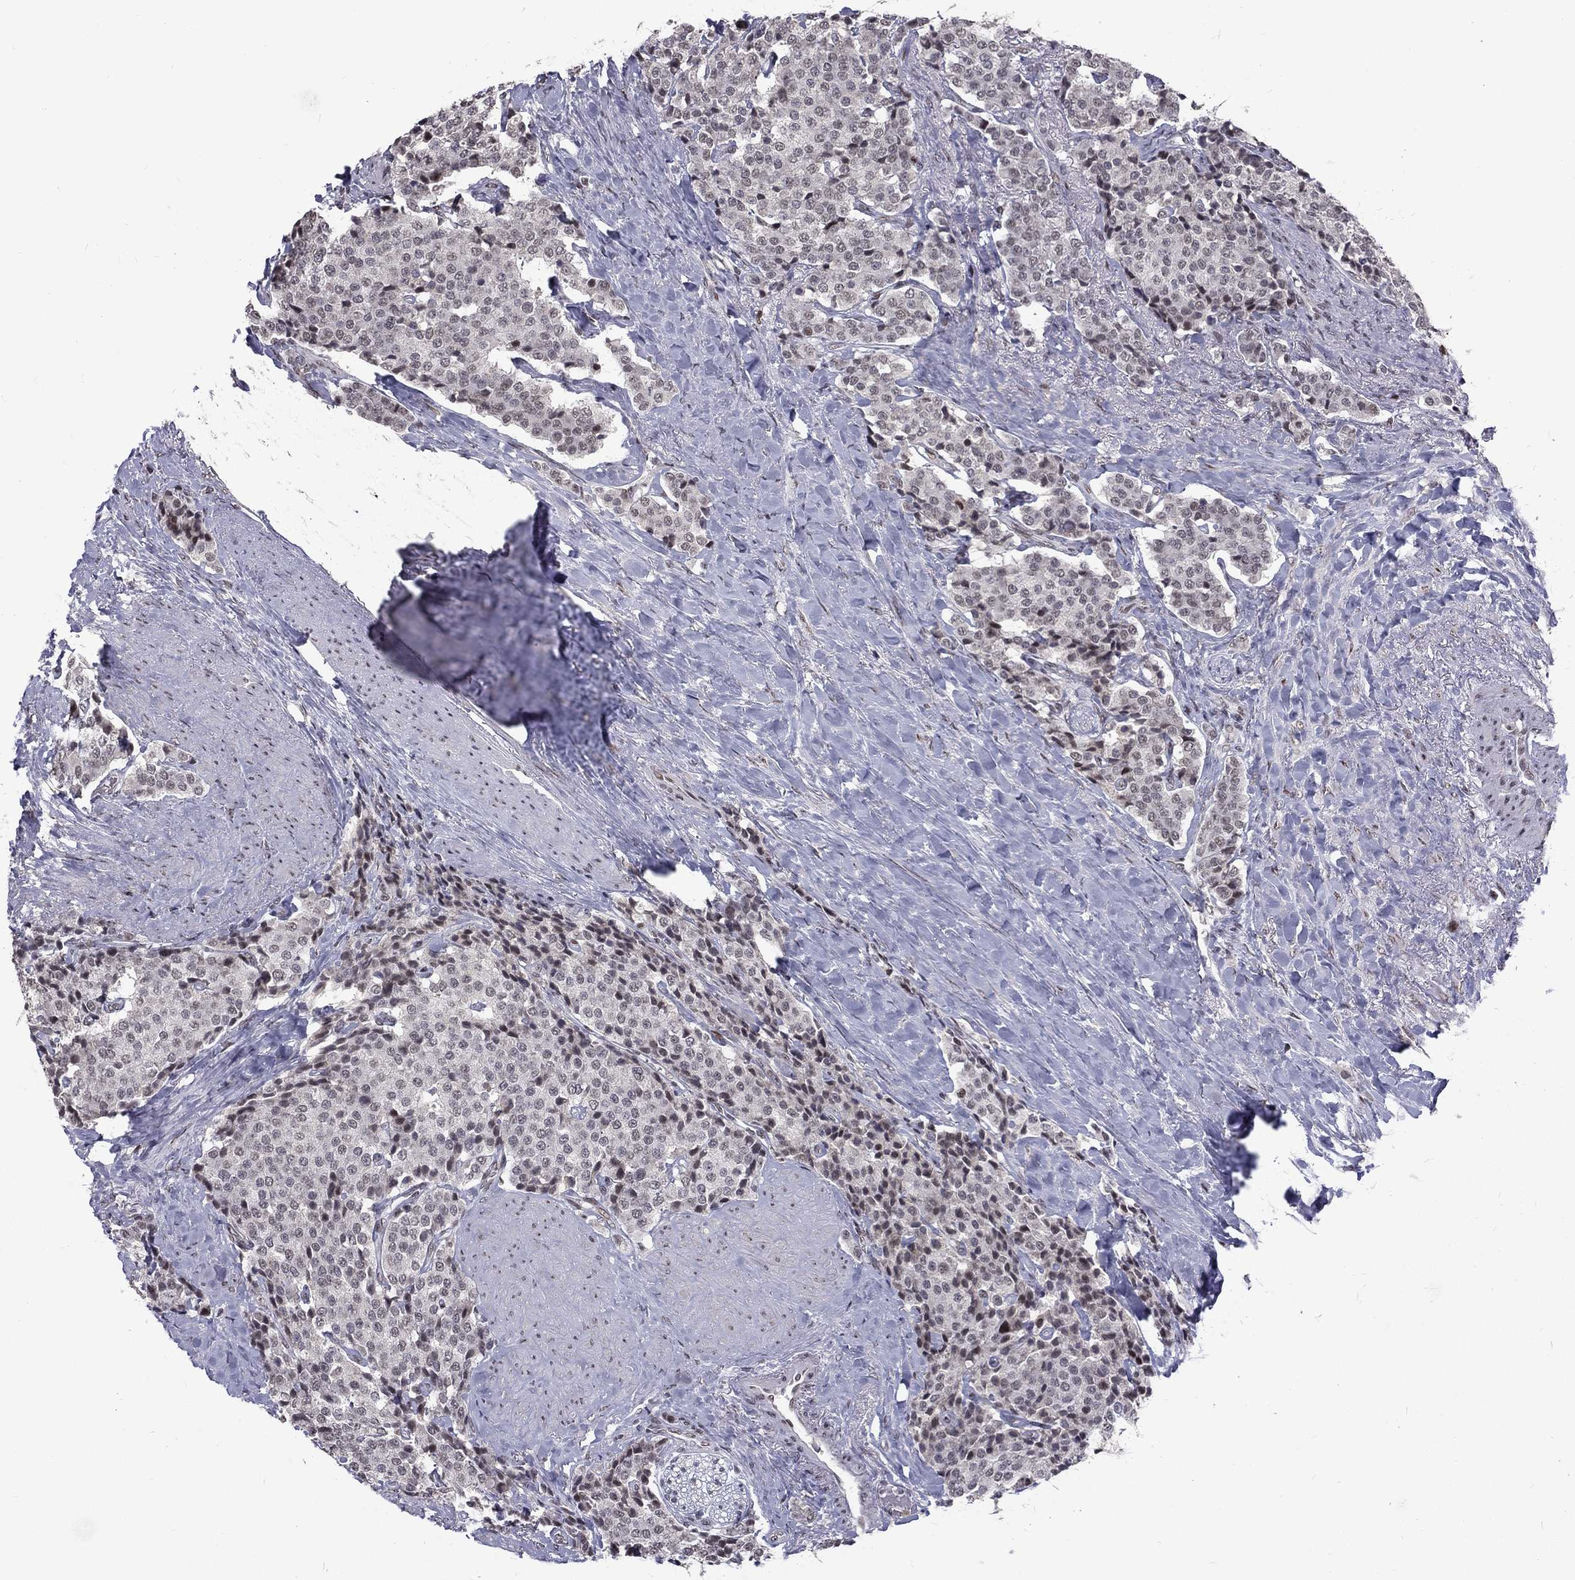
{"staining": {"intensity": "negative", "quantity": "none", "location": "none"}, "tissue": "carcinoid", "cell_type": "Tumor cells", "image_type": "cancer", "snomed": [{"axis": "morphology", "description": "Carcinoid, malignant, NOS"}, {"axis": "topography", "description": "Small intestine"}], "caption": "Human malignant carcinoid stained for a protein using IHC reveals no positivity in tumor cells.", "gene": "TCEAL1", "patient": {"sex": "female", "age": 58}}